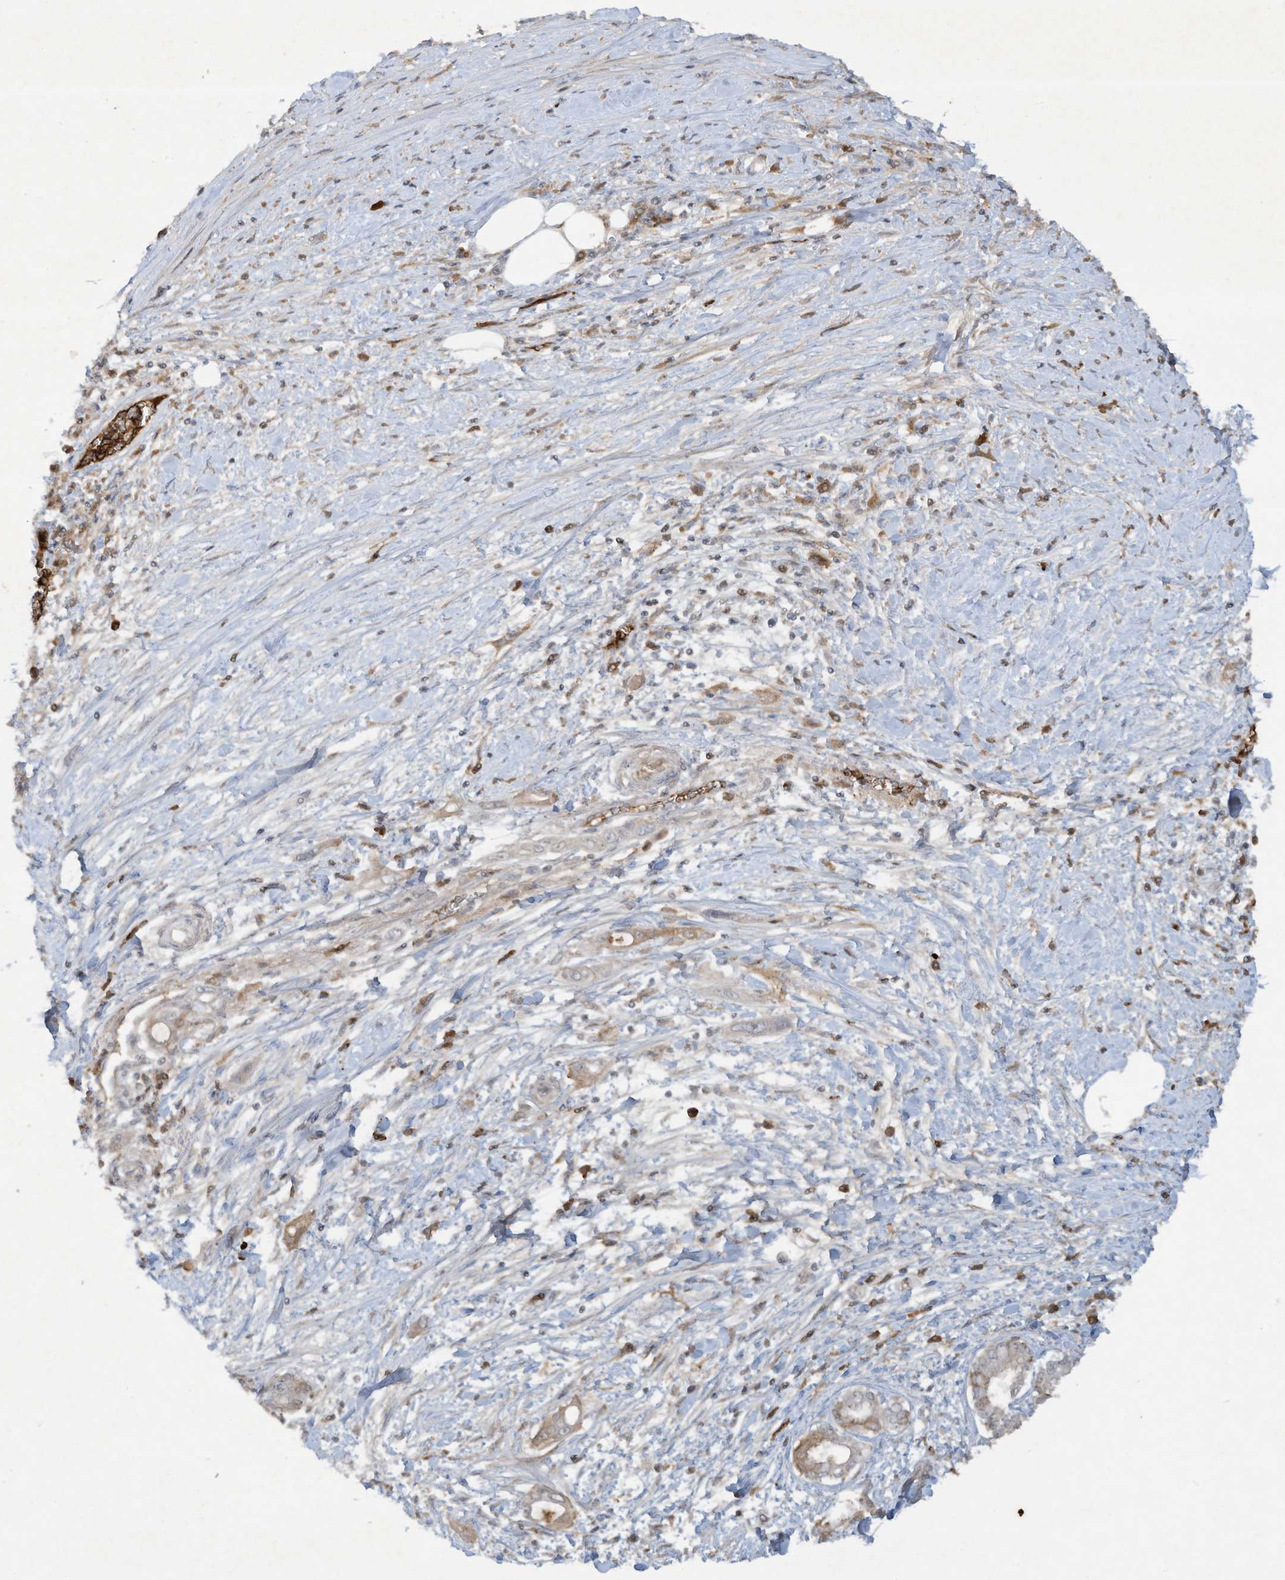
{"staining": {"intensity": "weak", "quantity": ">75%", "location": "cytoplasmic/membranous"}, "tissue": "pancreatic cancer", "cell_type": "Tumor cells", "image_type": "cancer", "snomed": [{"axis": "morphology", "description": "Adenocarcinoma, NOS"}, {"axis": "topography", "description": "Pancreas"}], "caption": "Immunohistochemical staining of adenocarcinoma (pancreatic) demonstrates low levels of weak cytoplasmic/membranous positivity in approximately >75% of tumor cells. (IHC, brightfield microscopy, high magnification).", "gene": "FETUB", "patient": {"sex": "male", "age": 58}}